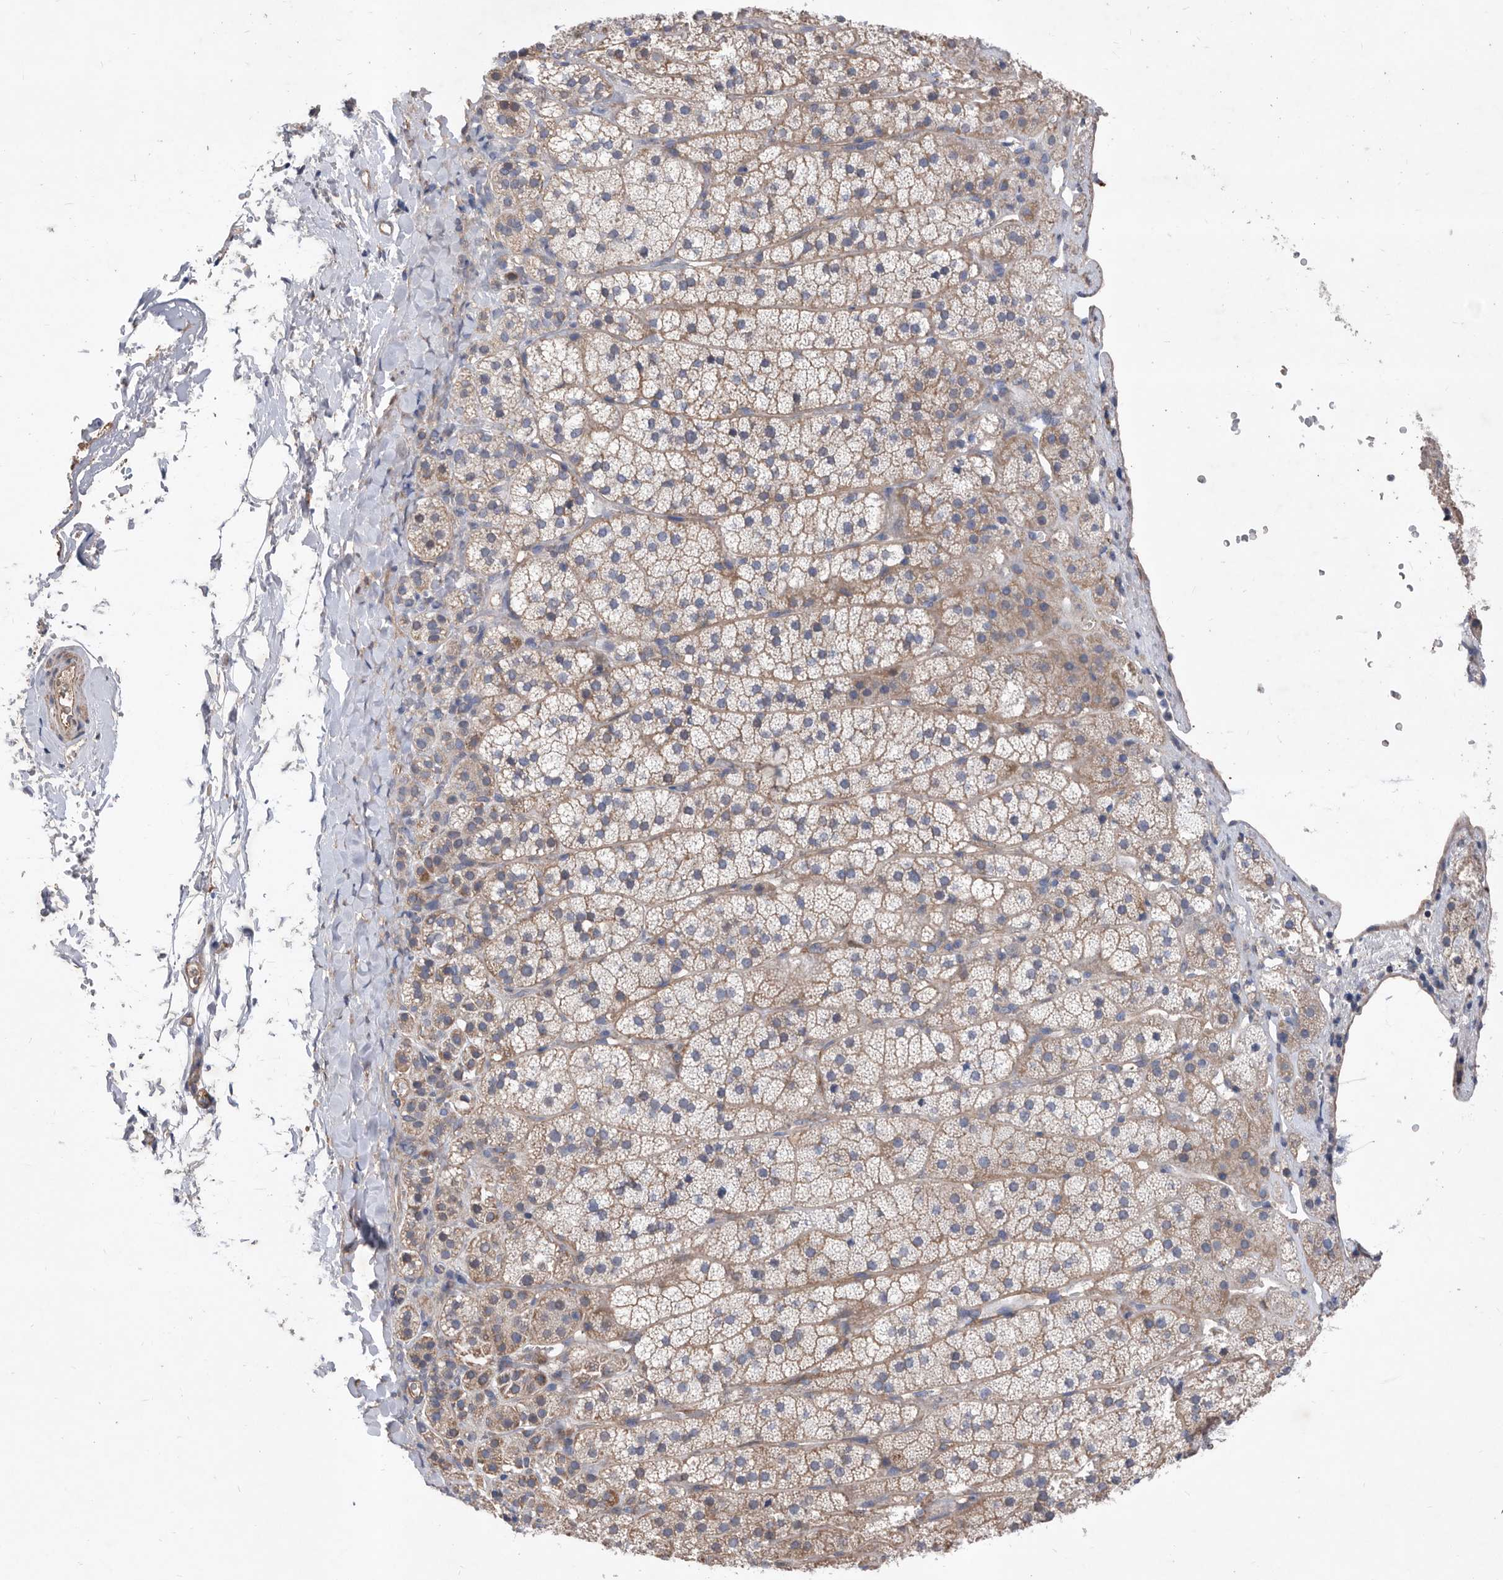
{"staining": {"intensity": "weak", "quantity": ">75%", "location": "cytoplasmic/membranous"}, "tissue": "adrenal gland", "cell_type": "Glandular cells", "image_type": "normal", "snomed": [{"axis": "morphology", "description": "Normal tissue, NOS"}, {"axis": "topography", "description": "Adrenal gland"}], "caption": "Protein positivity by immunohistochemistry exhibits weak cytoplasmic/membranous positivity in approximately >75% of glandular cells in benign adrenal gland.", "gene": "ATP13A3", "patient": {"sex": "female", "age": 44}}